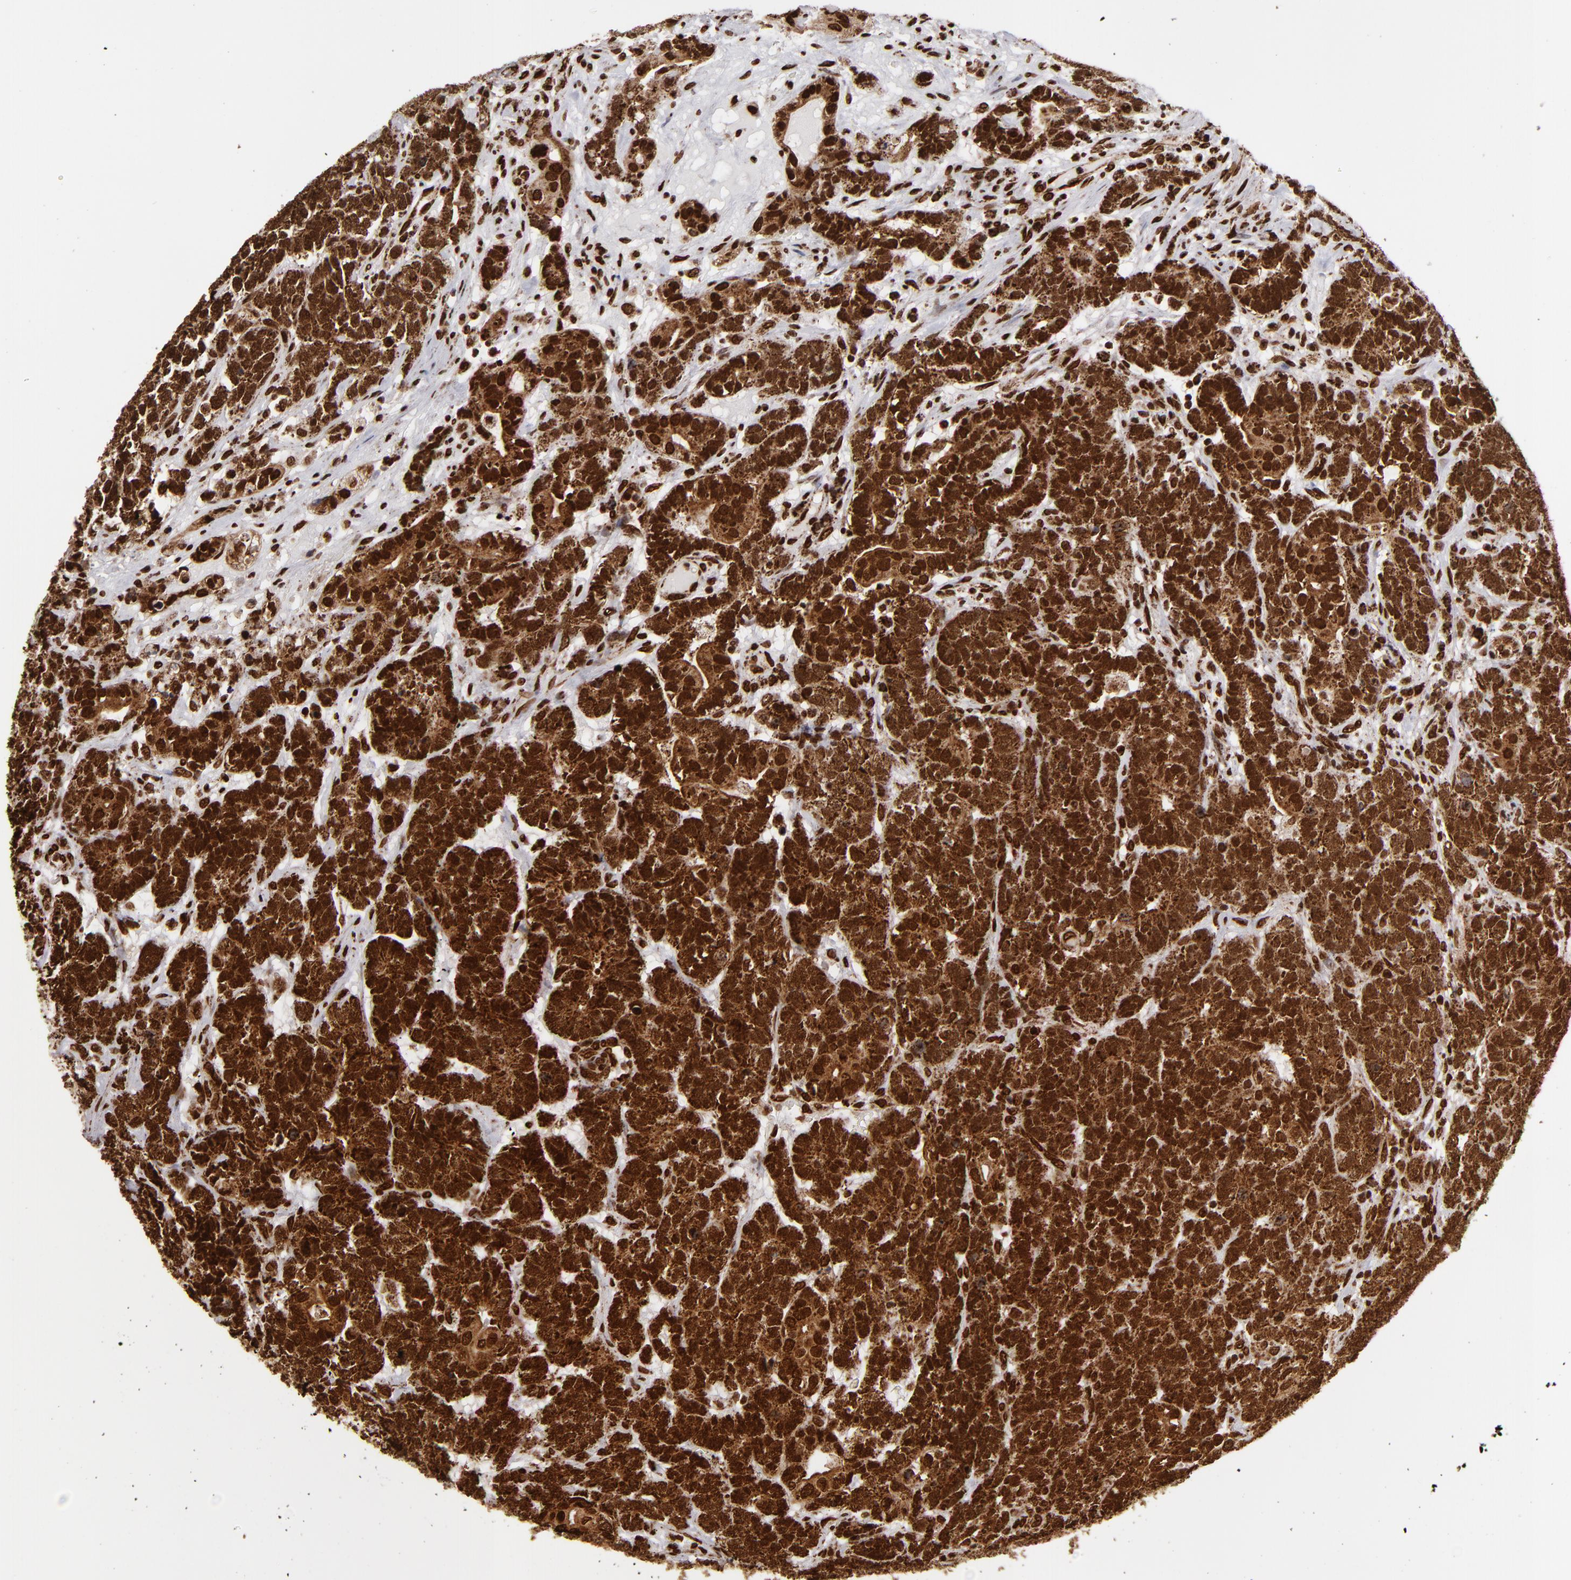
{"staining": {"intensity": "strong", "quantity": ">75%", "location": "cytoplasmic/membranous,nuclear"}, "tissue": "testis cancer", "cell_type": "Tumor cells", "image_type": "cancer", "snomed": [{"axis": "morphology", "description": "Carcinoma, Embryonal, NOS"}, {"axis": "topography", "description": "Testis"}], "caption": "Testis cancer stained with a protein marker displays strong staining in tumor cells.", "gene": "CUL3", "patient": {"sex": "male", "age": 26}}